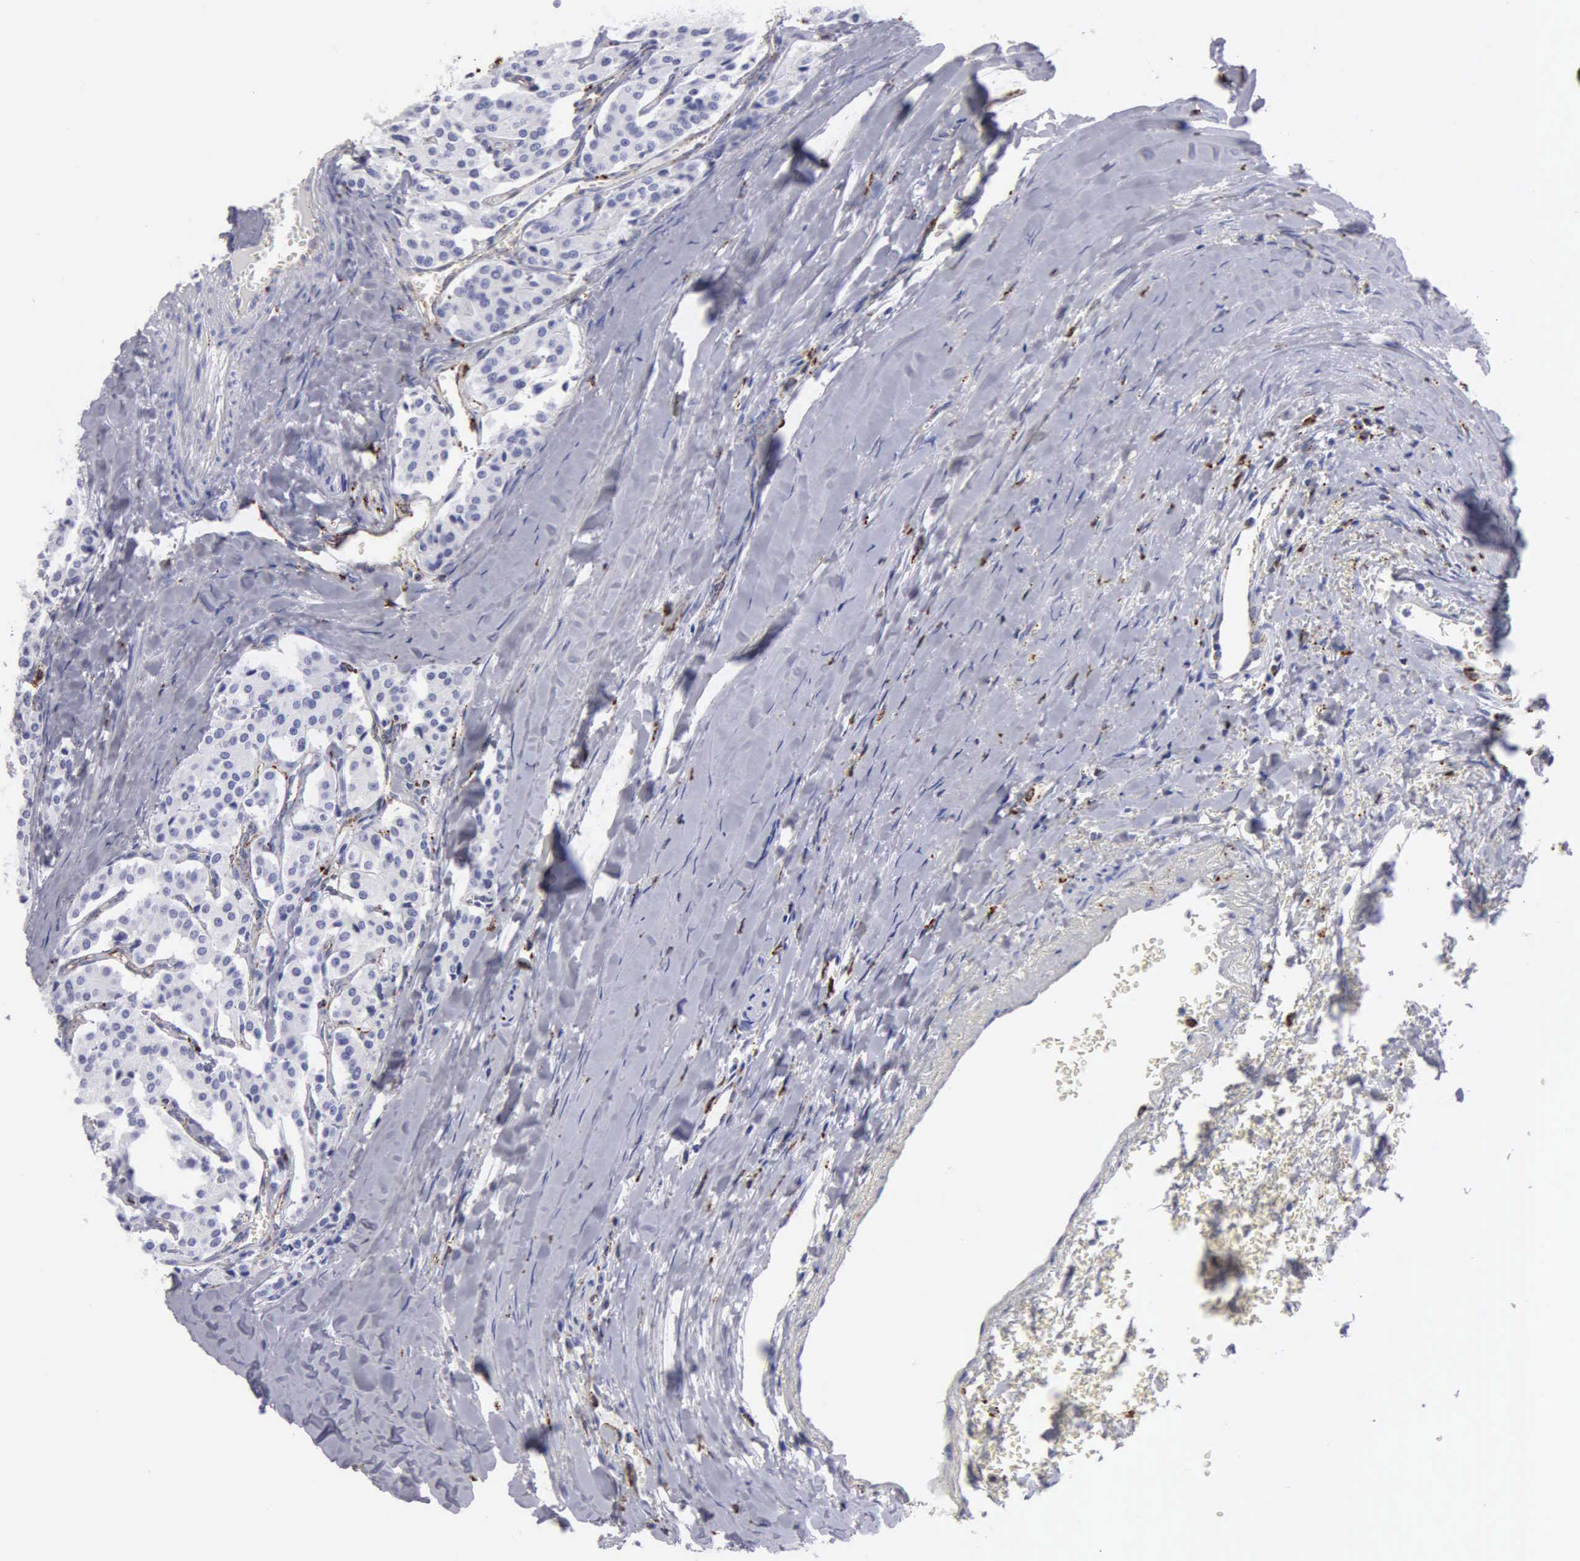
{"staining": {"intensity": "negative", "quantity": "none", "location": "none"}, "tissue": "carcinoid", "cell_type": "Tumor cells", "image_type": "cancer", "snomed": [{"axis": "morphology", "description": "Carcinoid, malignant, NOS"}, {"axis": "topography", "description": "Bronchus"}], "caption": "High power microscopy histopathology image of an immunohistochemistry histopathology image of carcinoid (malignant), revealing no significant staining in tumor cells.", "gene": "CTSH", "patient": {"sex": "male", "age": 55}}